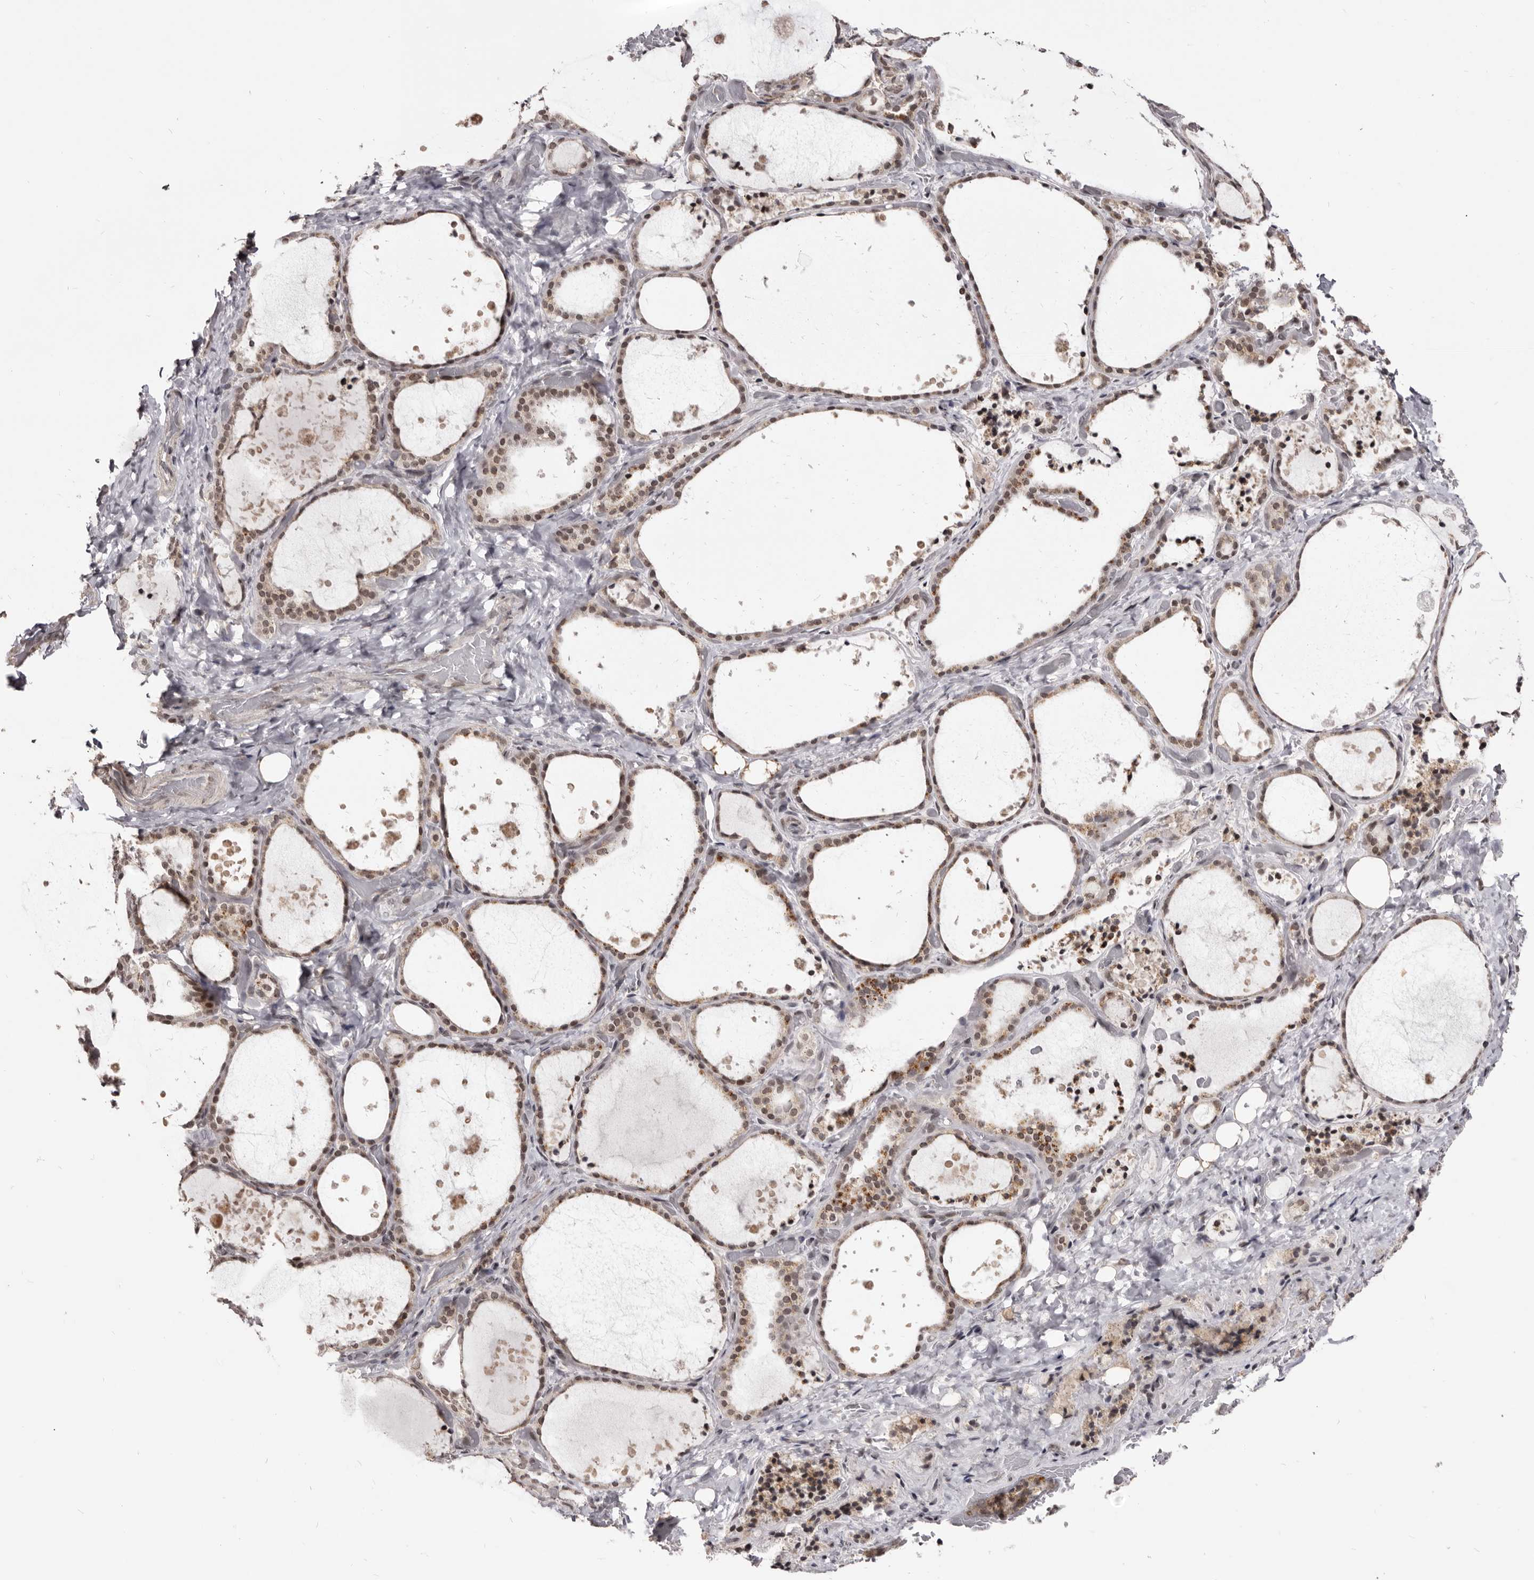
{"staining": {"intensity": "moderate", "quantity": ">75%", "location": "cytoplasmic/membranous,nuclear"}, "tissue": "thyroid gland", "cell_type": "Glandular cells", "image_type": "normal", "snomed": [{"axis": "morphology", "description": "Normal tissue, NOS"}, {"axis": "topography", "description": "Thyroid gland"}], "caption": "Immunohistochemical staining of normal human thyroid gland demonstrates medium levels of moderate cytoplasmic/membranous,nuclear staining in about >75% of glandular cells. The staining was performed using DAB (3,3'-diaminobenzidine), with brown indicating positive protein expression. Nuclei are stained blue with hematoxylin.", "gene": "THUMPD1", "patient": {"sex": "female", "age": 44}}